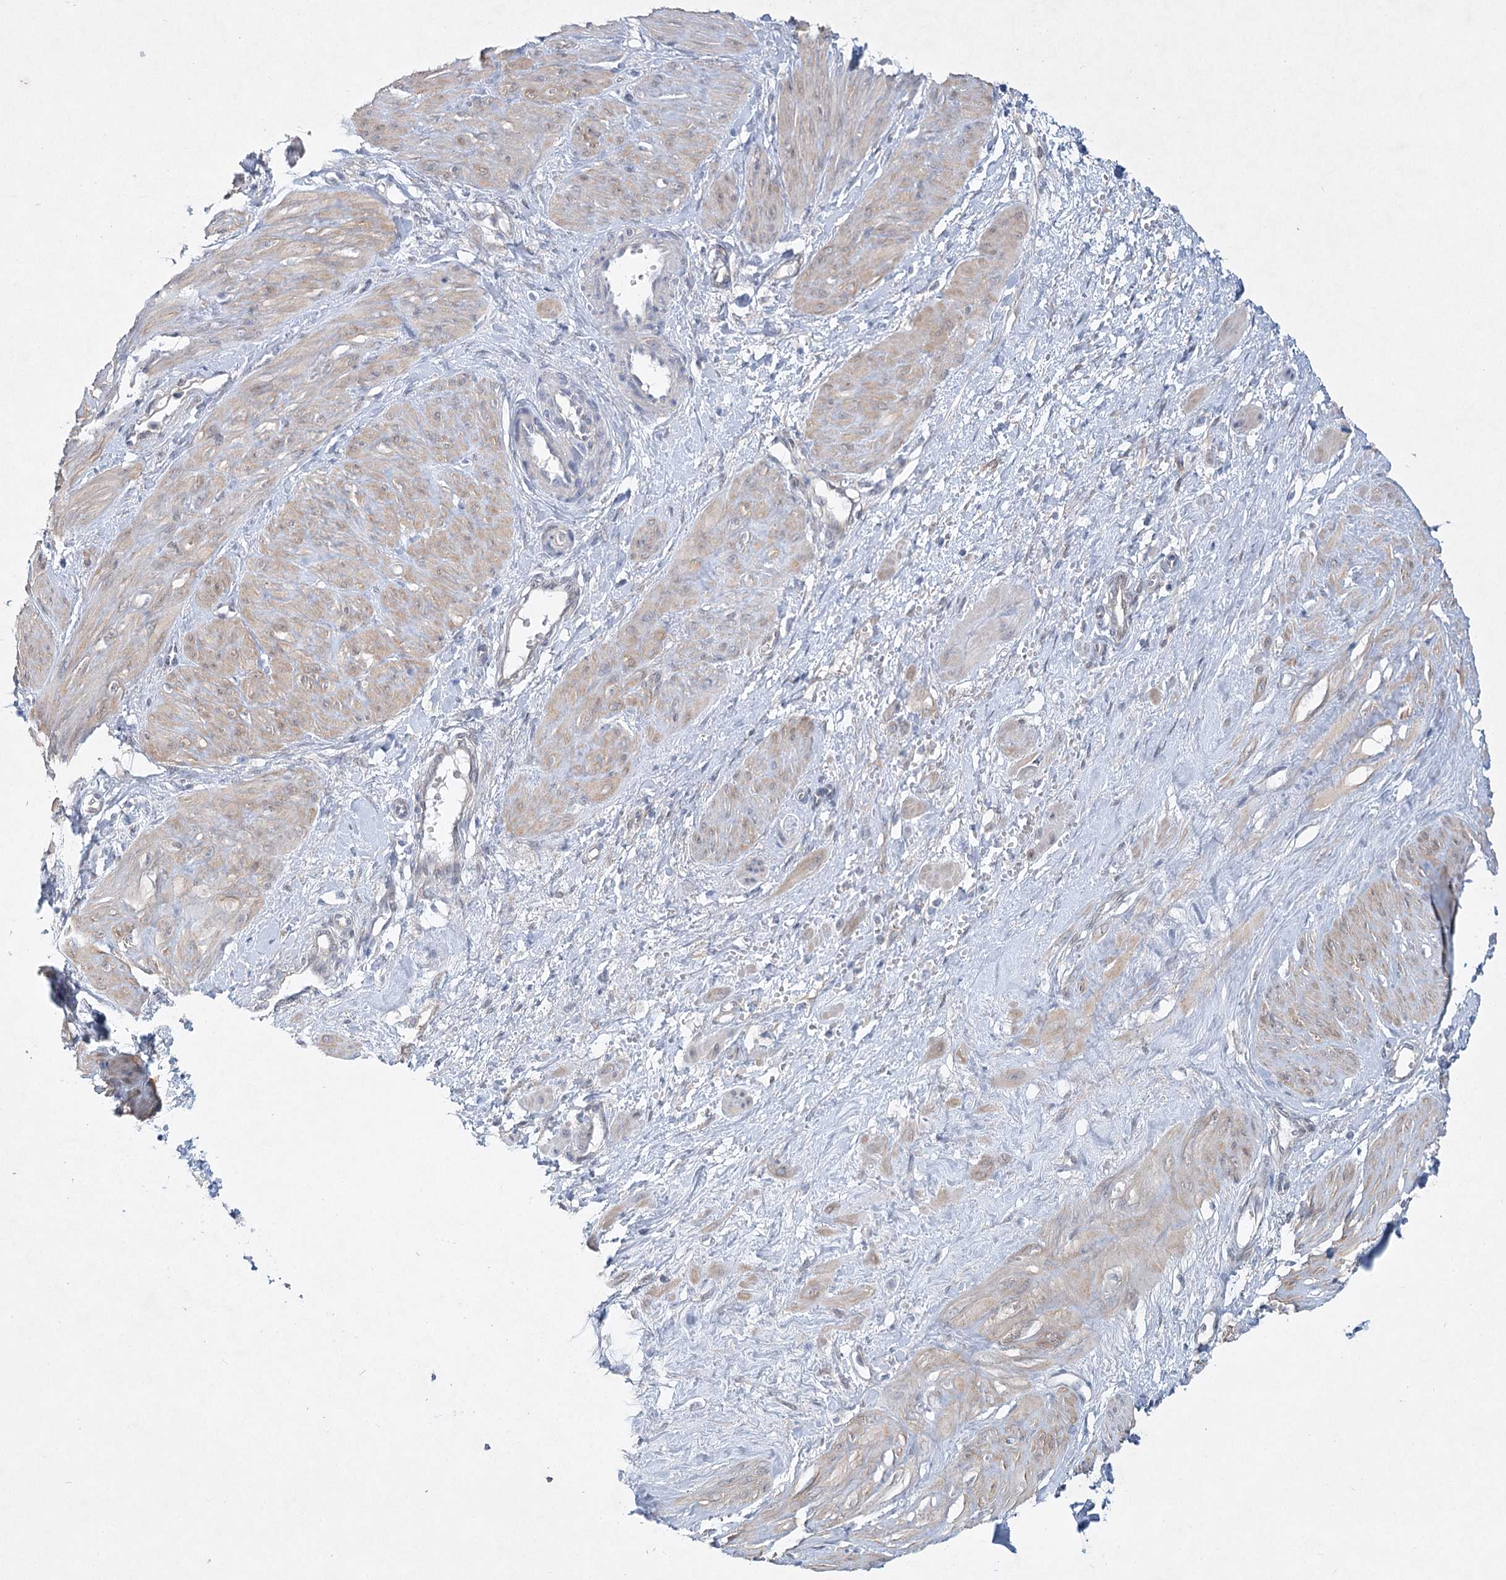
{"staining": {"intensity": "weak", "quantity": ">75%", "location": "cytoplasmic/membranous"}, "tissue": "smooth muscle", "cell_type": "Smooth muscle cells", "image_type": "normal", "snomed": [{"axis": "morphology", "description": "Normal tissue, NOS"}, {"axis": "topography", "description": "Endometrium"}], "caption": "A histopathology image showing weak cytoplasmic/membranous staining in approximately >75% of smooth muscle cells in normal smooth muscle, as visualized by brown immunohistochemical staining.", "gene": "AAMDC", "patient": {"sex": "female", "age": 33}}